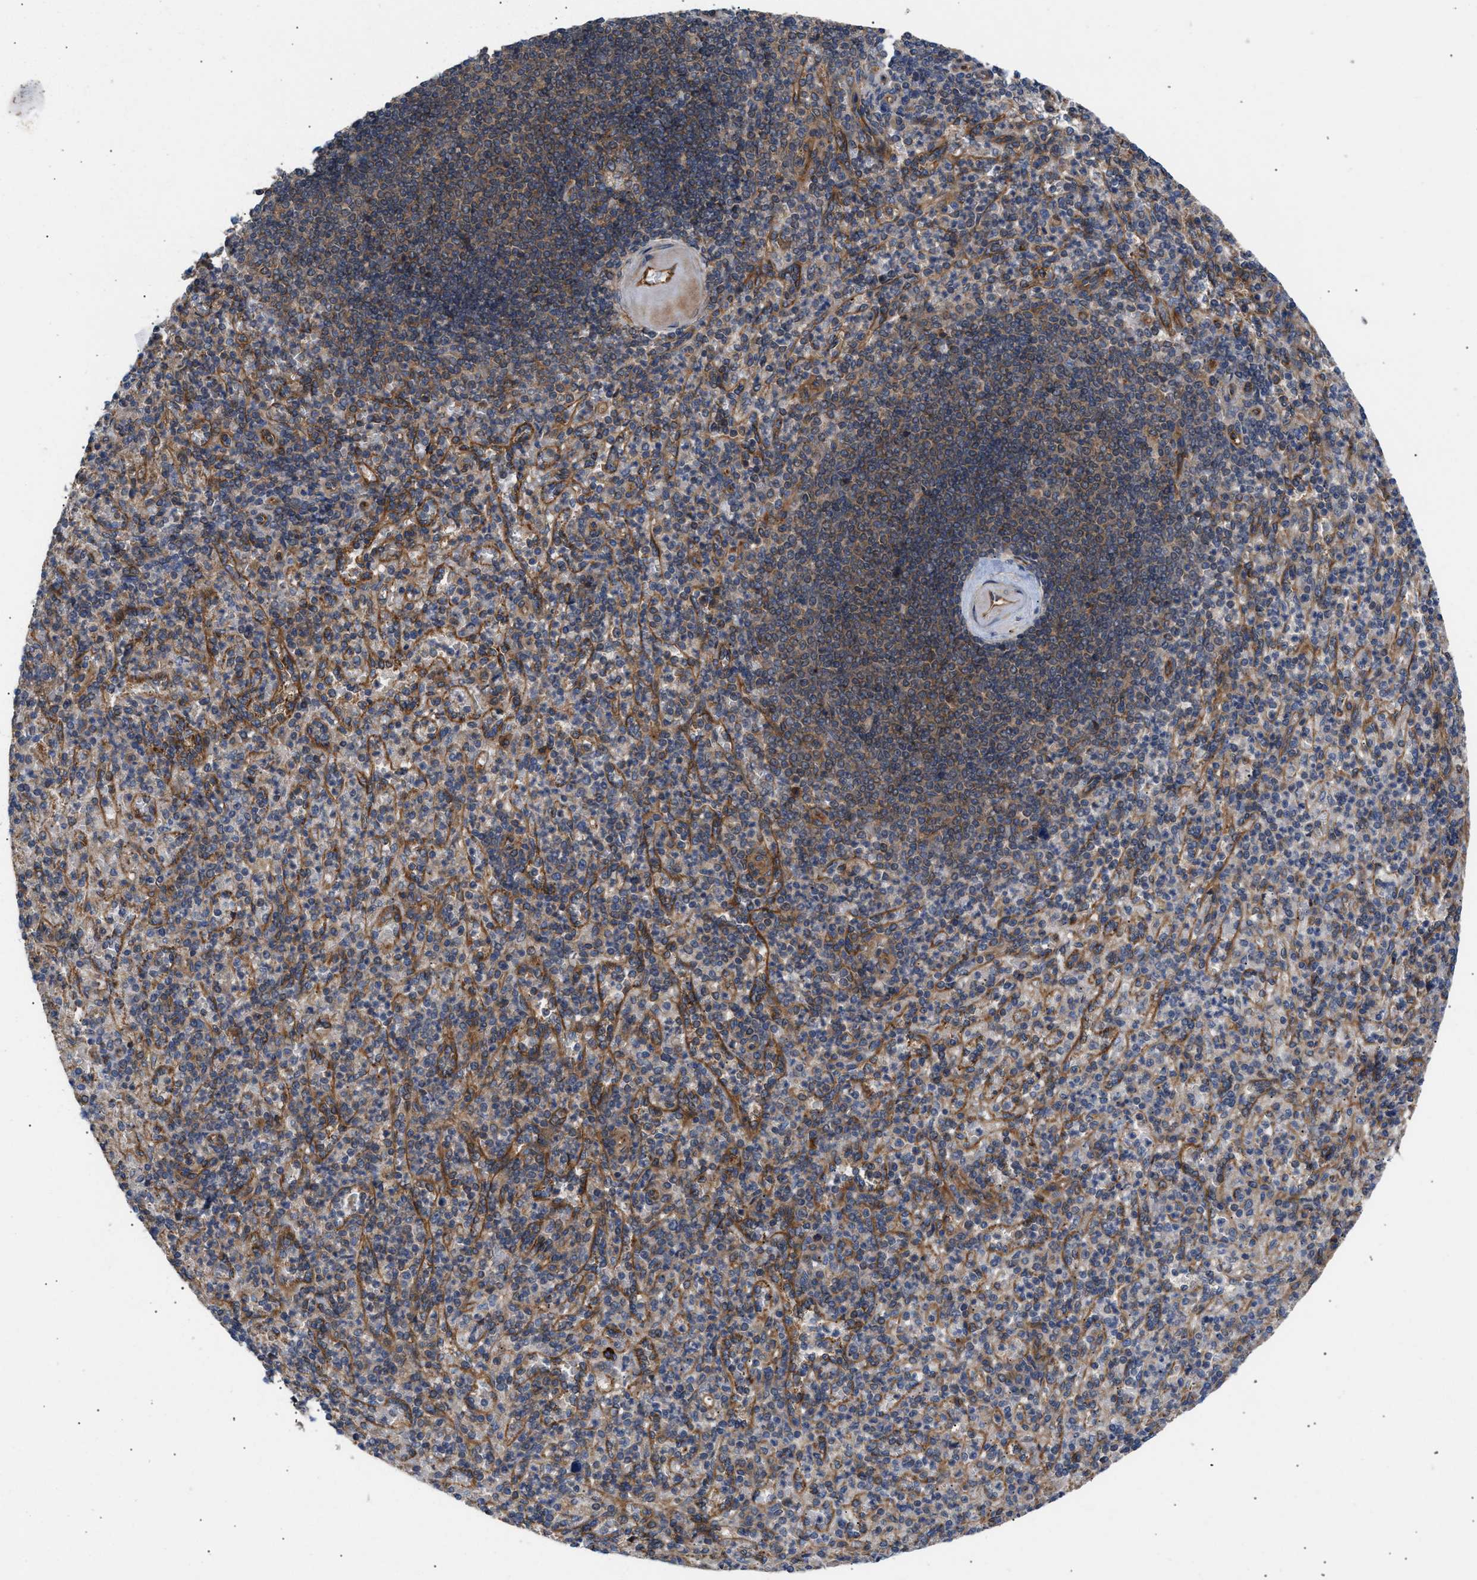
{"staining": {"intensity": "moderate", "quantity": ">75%", "location": "cytoplasmic/membranous"}, "tissue": "spleen", "cell_type": "Cells in red pulp", "image_type": "normal", "snomed": [{"axis": "morphology", "description": "Normal tissue, NOS"}, {"axis": "topography", "description": "Spleen"}], "caption": "Protein expression analysis of benign spleen reveals moderate cytoplasmic/membranous expression in about >75% of cells in red pulp. The protein is stained brown, and the nuclei are stained in blue (DAB IHC with brightfield microscopy, high magnification).", "gene": "LAPTM4B", "patient": {"sex": "female", "age": 74}}